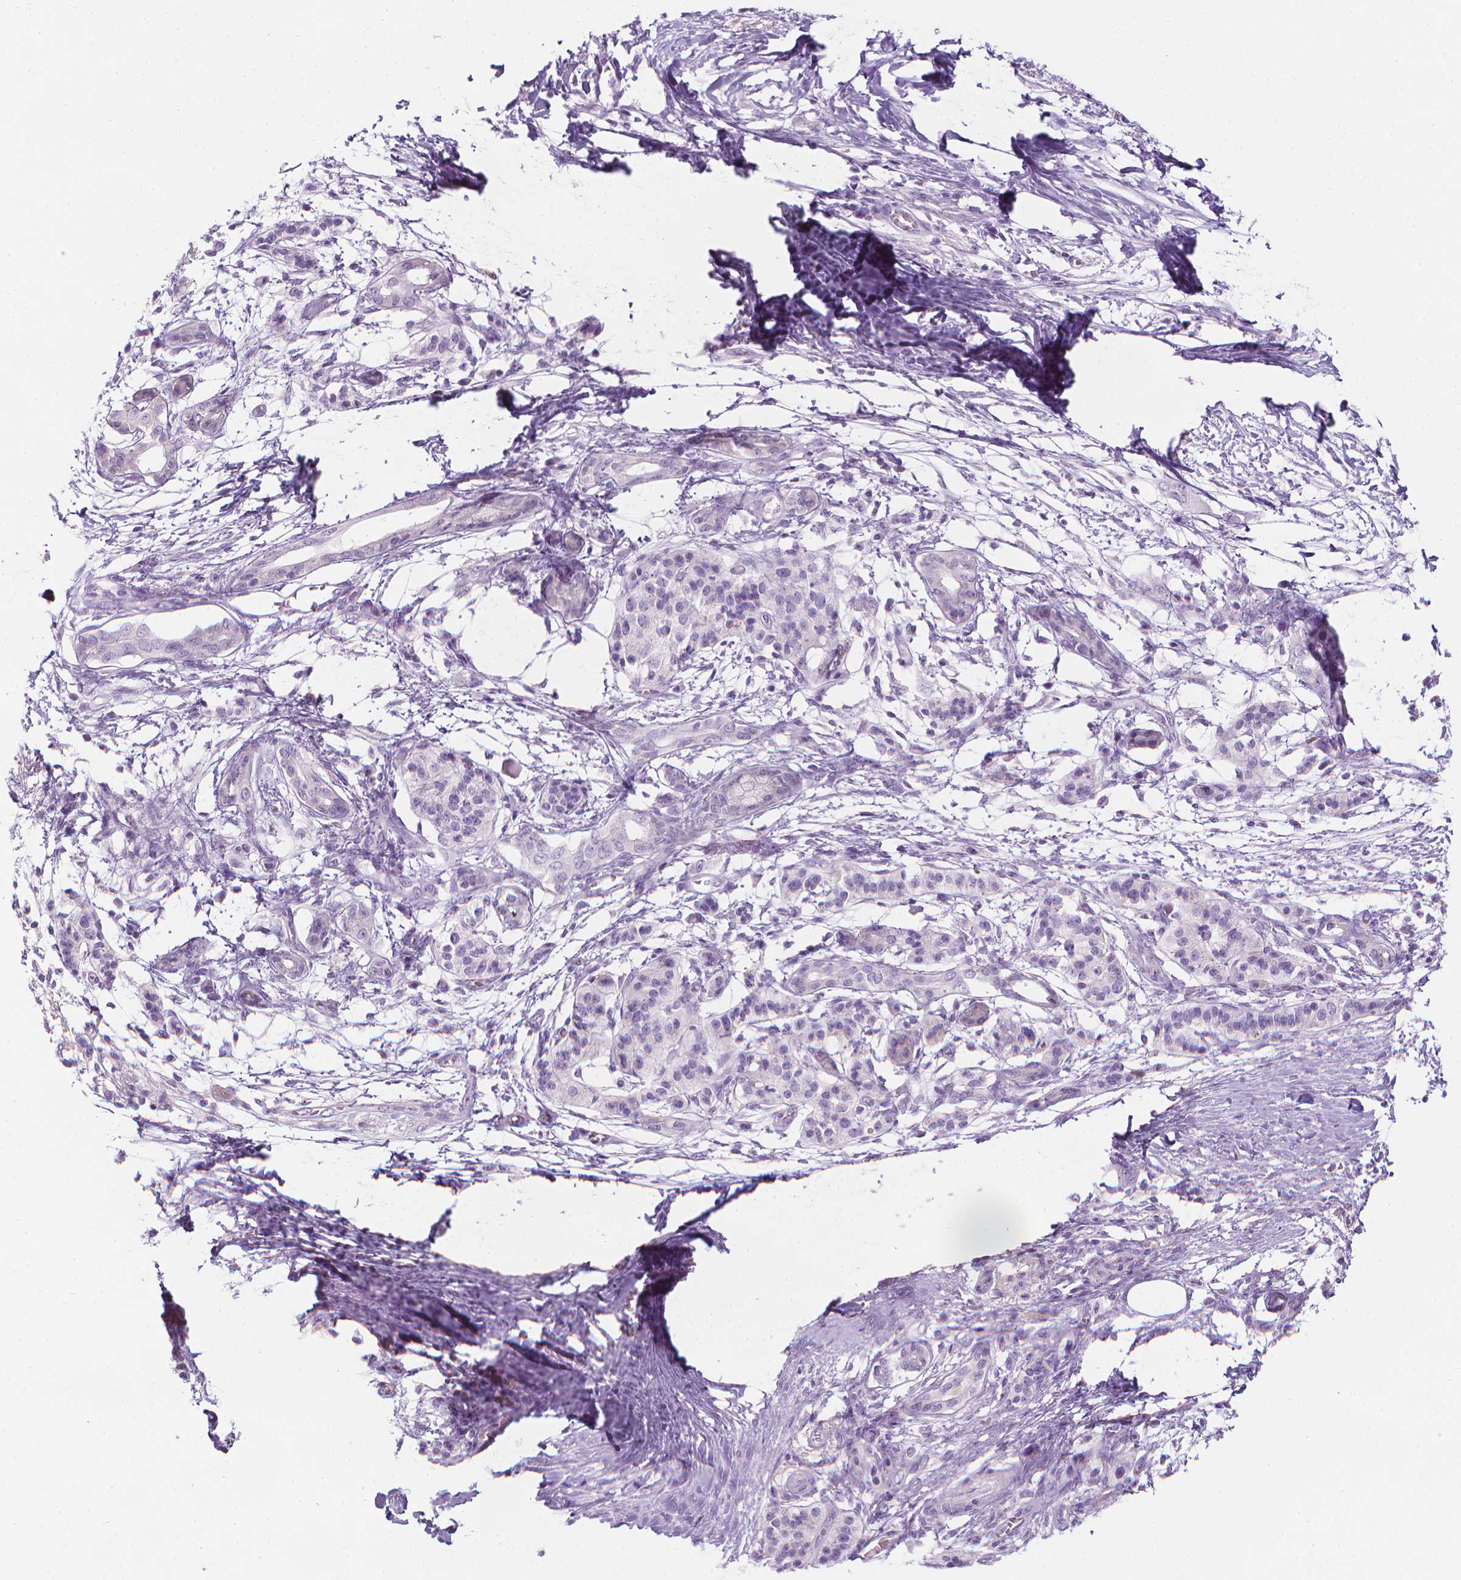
{"staining": {"intensity": "negative", "quantity": "none", "location": "none"}, "tissue": "pancreatic cancer", "cell_type": "Tumor cells", "image_type": "cancer", "snomed": [{"axis": "morphology", "description": "Adenocarcinoma, NOS"}, {"axis": "topography", "description": "Pancreas"}], "caption": "The image reveals no staining of tumor cells in adenocarcinoma (pancreatic).", "gene": "DCAF8L1", "patient": {"sex": "female", "age": 72}}